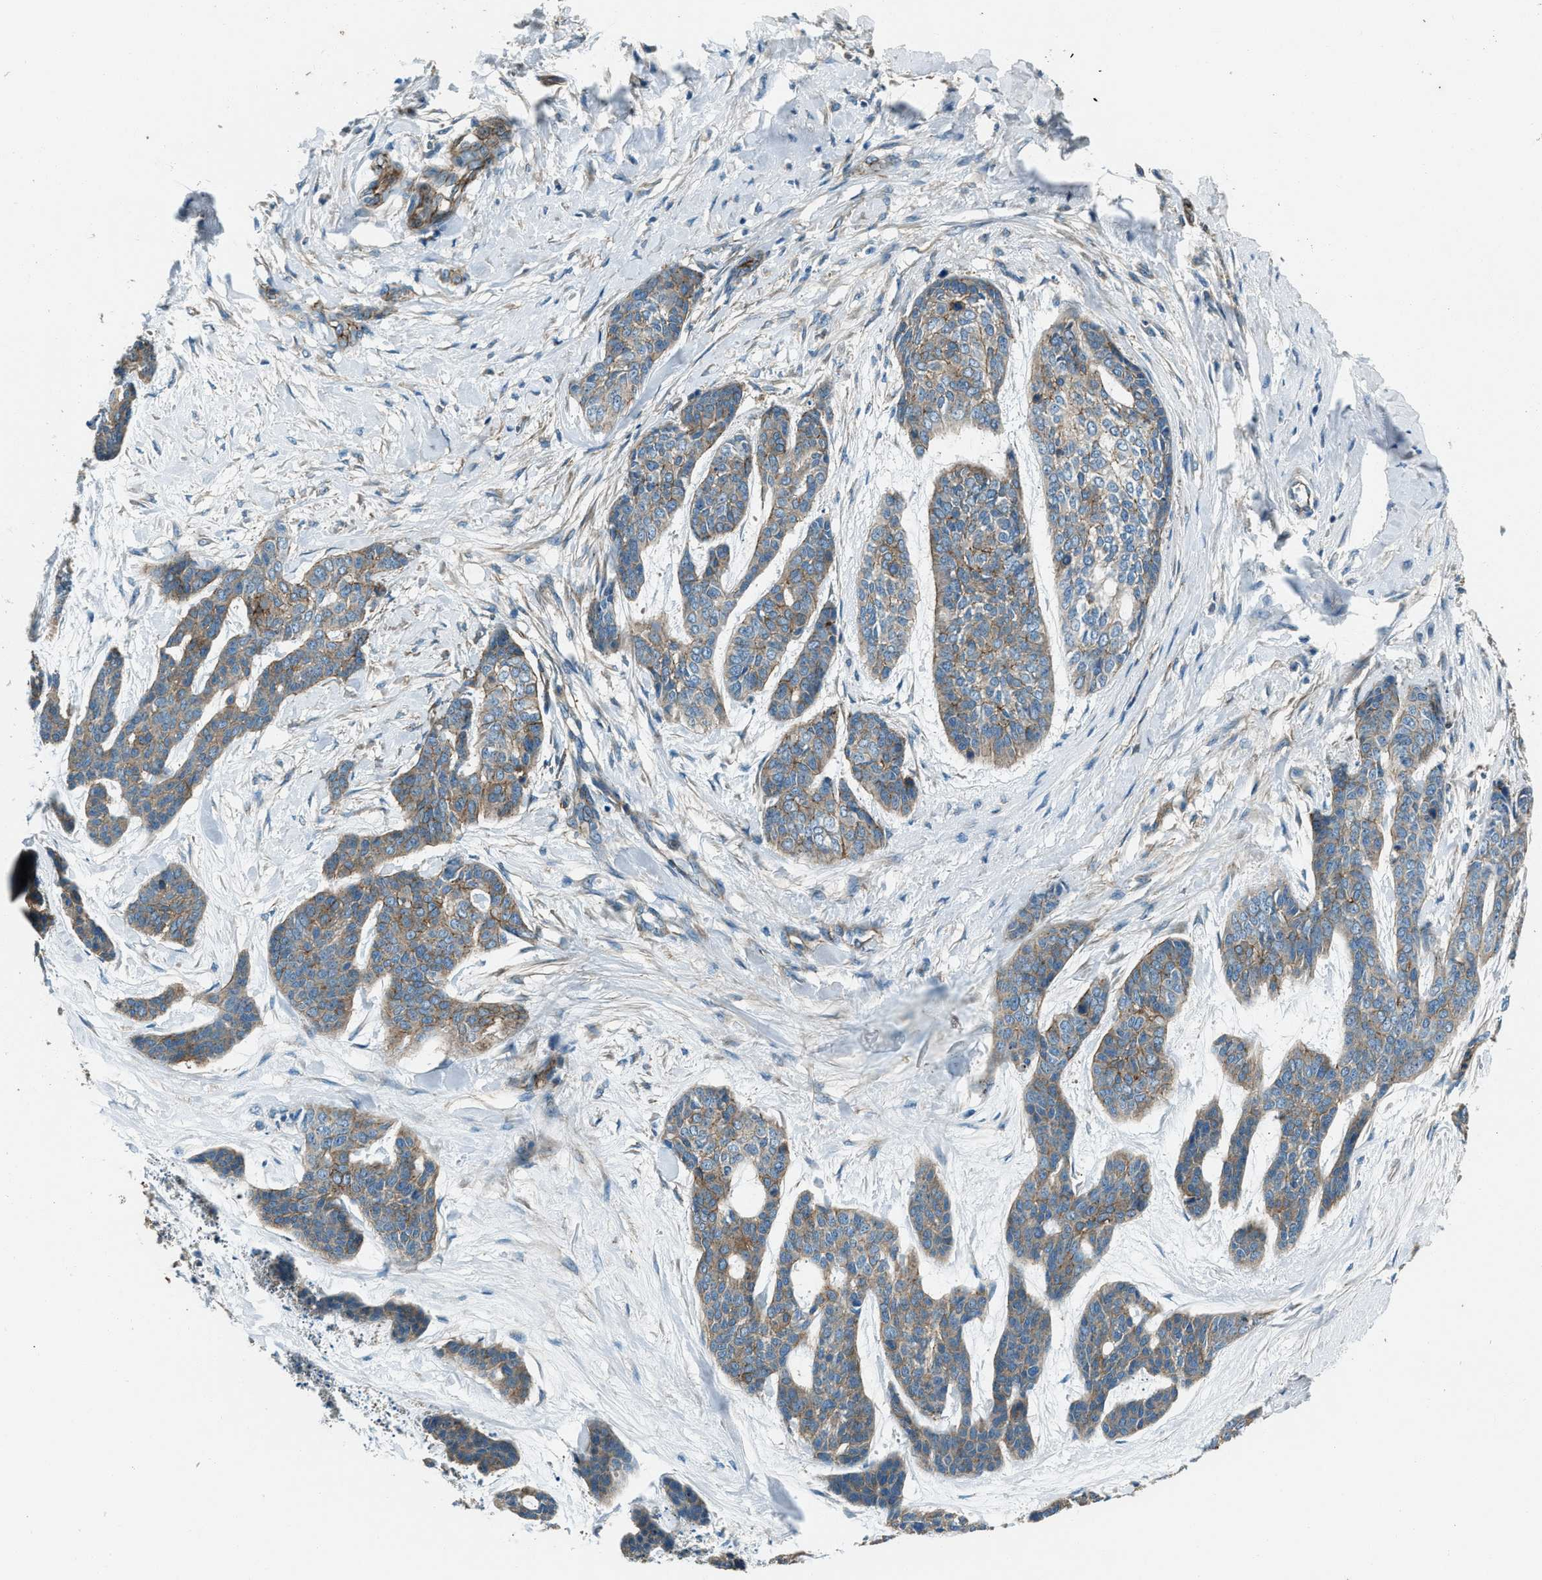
{"staining": {"intensity": "moderate", "quantity": ">75%", "location": "cytoplasmic/membranous"}, "tissue": "skin cancer", "cell_type": "Tumor cells", "image_type": "cancer", "snomed": [{"axis": "morphology", "description": "Basal cell carcinoma"}, {"axis": "topography", "description": "Skin"}], "caption": "Skin cancer stained with DAB immunohistochemistry (IHC) displays medium levels of moderate cytoplasmic/membranous staining in approximately >75% of tumor cells.", "gene": "SVIL", "patient": {"sex": "female", "age": 64}}